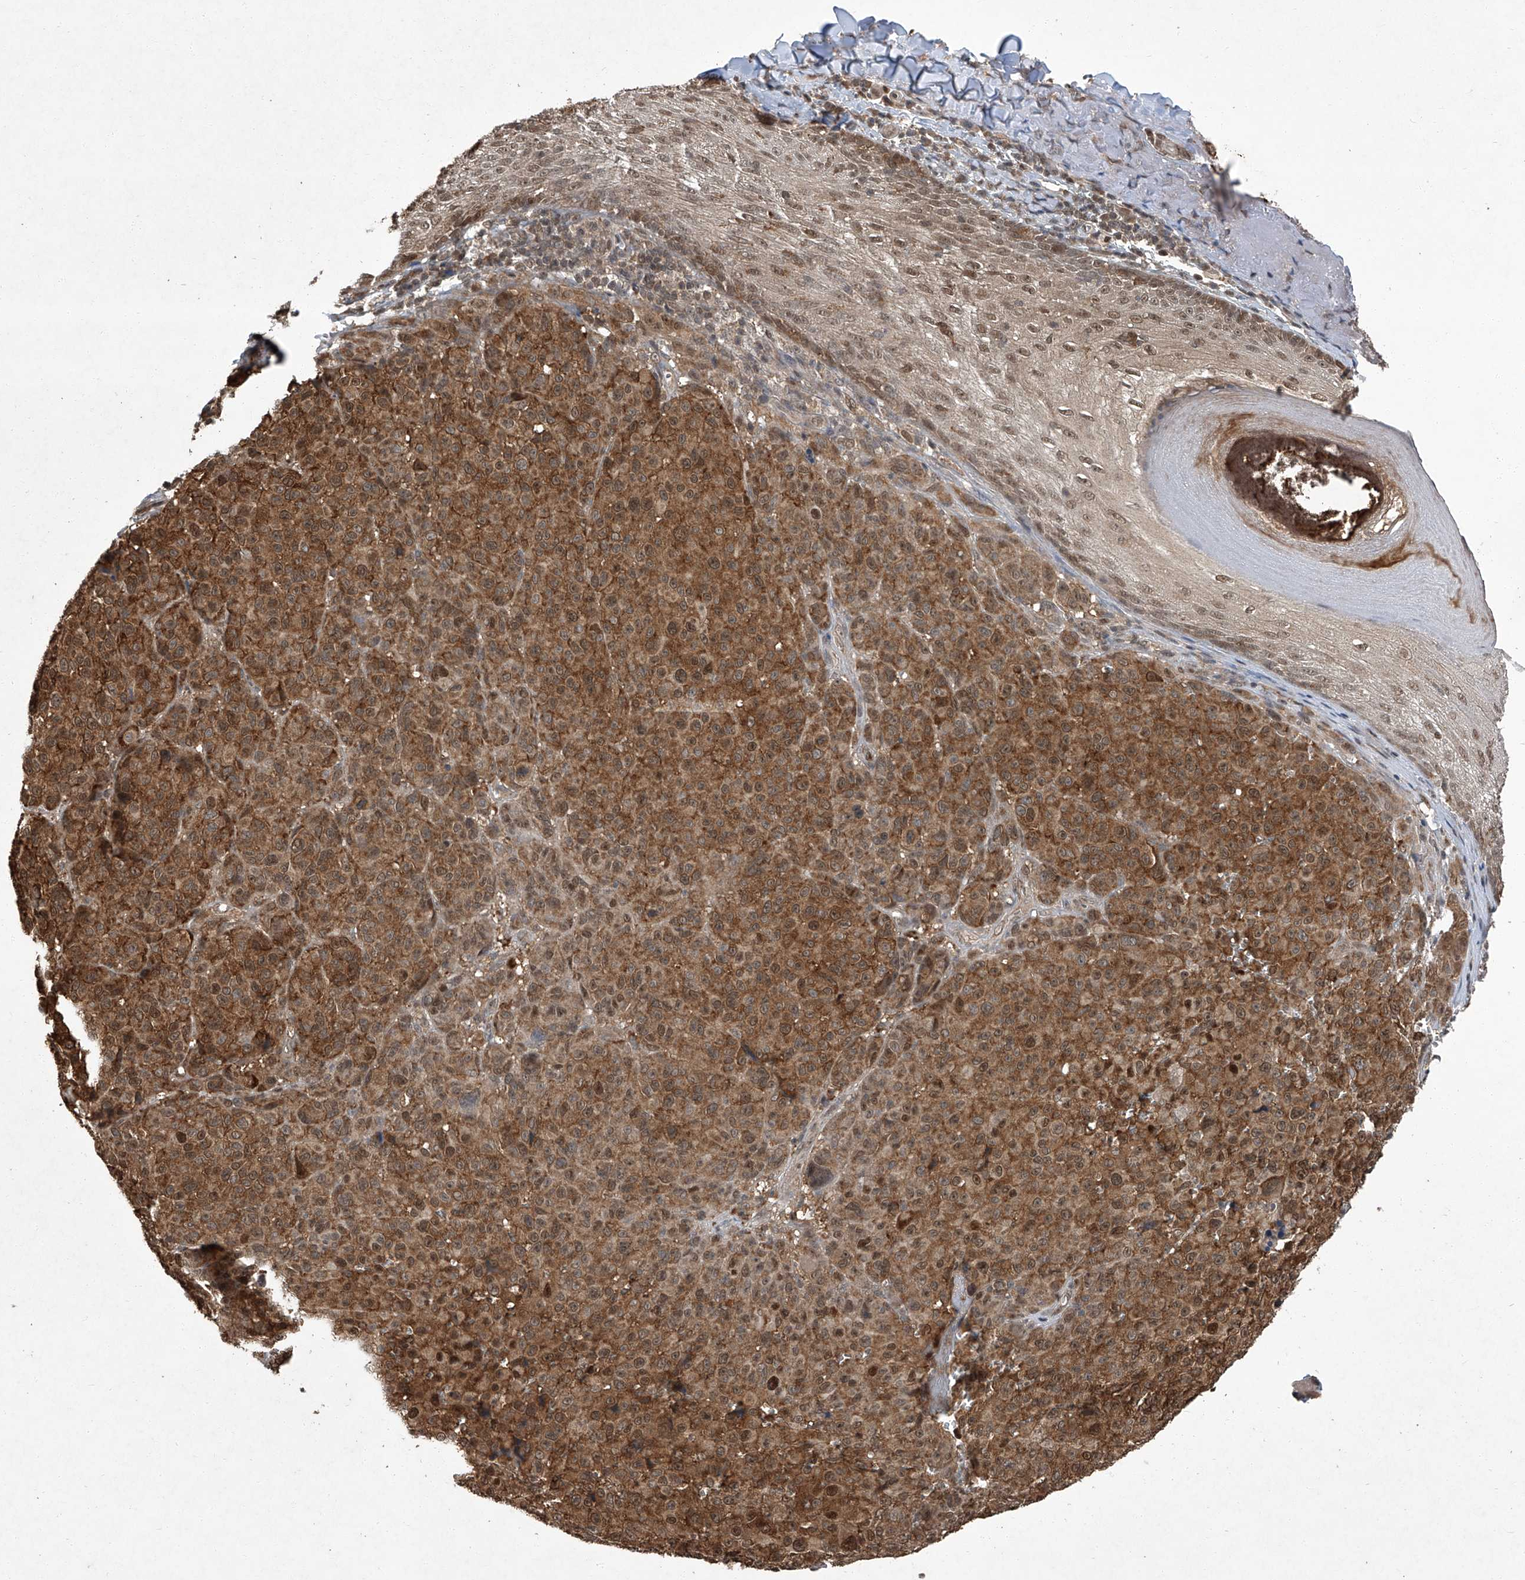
{"staining": {"intensity": "moderate", "quantity": ">75%", "location": "cytoplasmic/membranous,nuclear"}, "tissue": "melanoma", "cell_type": "Tumor cells", "image_type": "cancer", "snomed": [{"axis": "morphology", "description": "Malignant melanoma, NOS"}, {"axis": "topography", "description": "Skin"}], "caption": "A medium amount of moderate cytoplasmic/membranous and nuclear positivity is appreciated in about >75% of tumor cells in malignant melanoma tissue.", "gene": "TSNAX", "patient": {"sex": "male", "age": 73}}